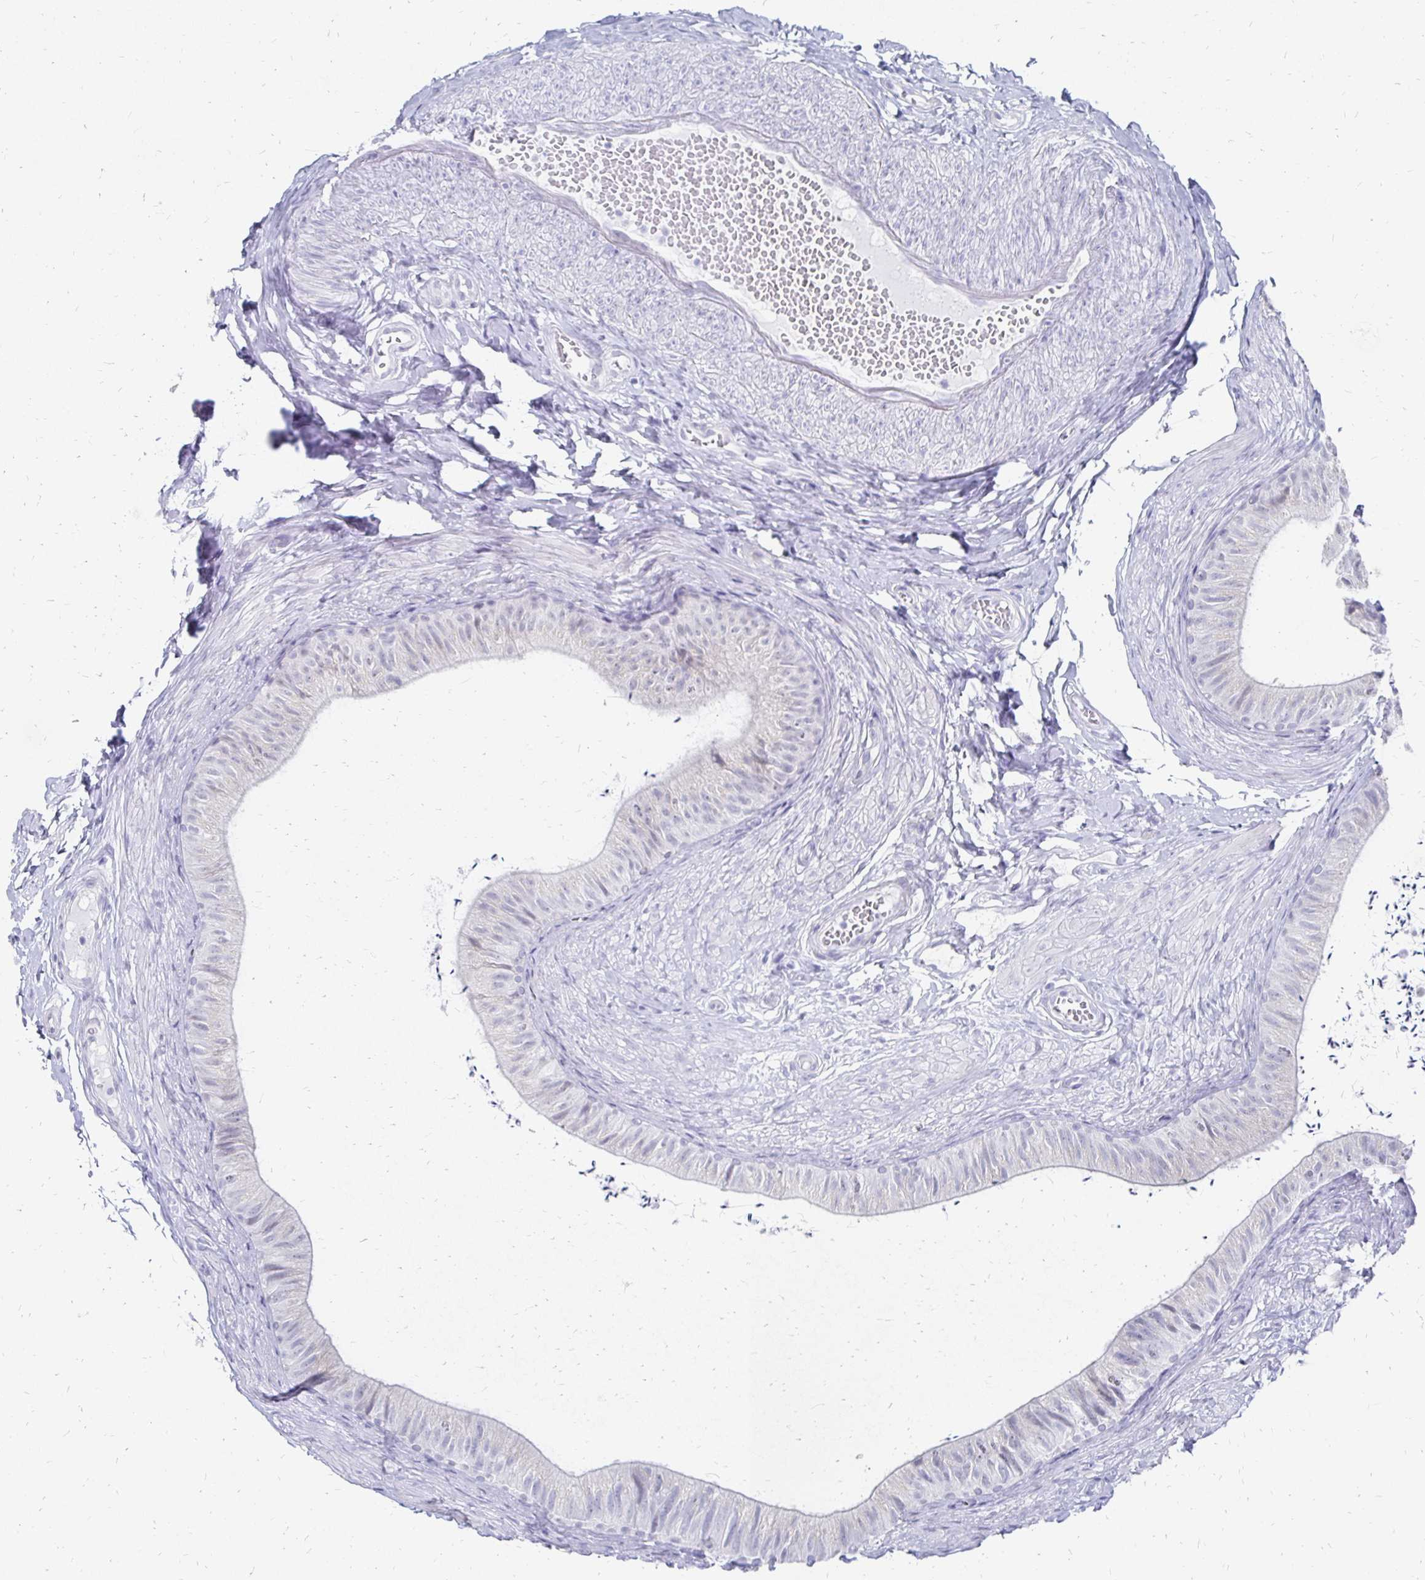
{"staining": {"intensity": "negative", "quantity": "none", "location": "none"}, "tissue": "epididymis", "cell_type": "Glandular cells", "image_type": "normal", "snomed": [{"axis": "morphology", "description": "Normal tissue, NOS"}, {"axis": "topography", "description": "Epididymis, spermatic cord, NOS"}, {"axis": "topography", "description": "Epididymis"}, {"axis": "topography", "description": "Peripheral nerve tissue"}], "caption": "There is no significant expression in glandular cells of epididymis. (DAB (3,3'-diaminobenzidine) immunohistochemistry (IHC) with hematoxylin counter stain).", "gene": "SYCP3", "patient": {"sex": "male", "age": 29}}